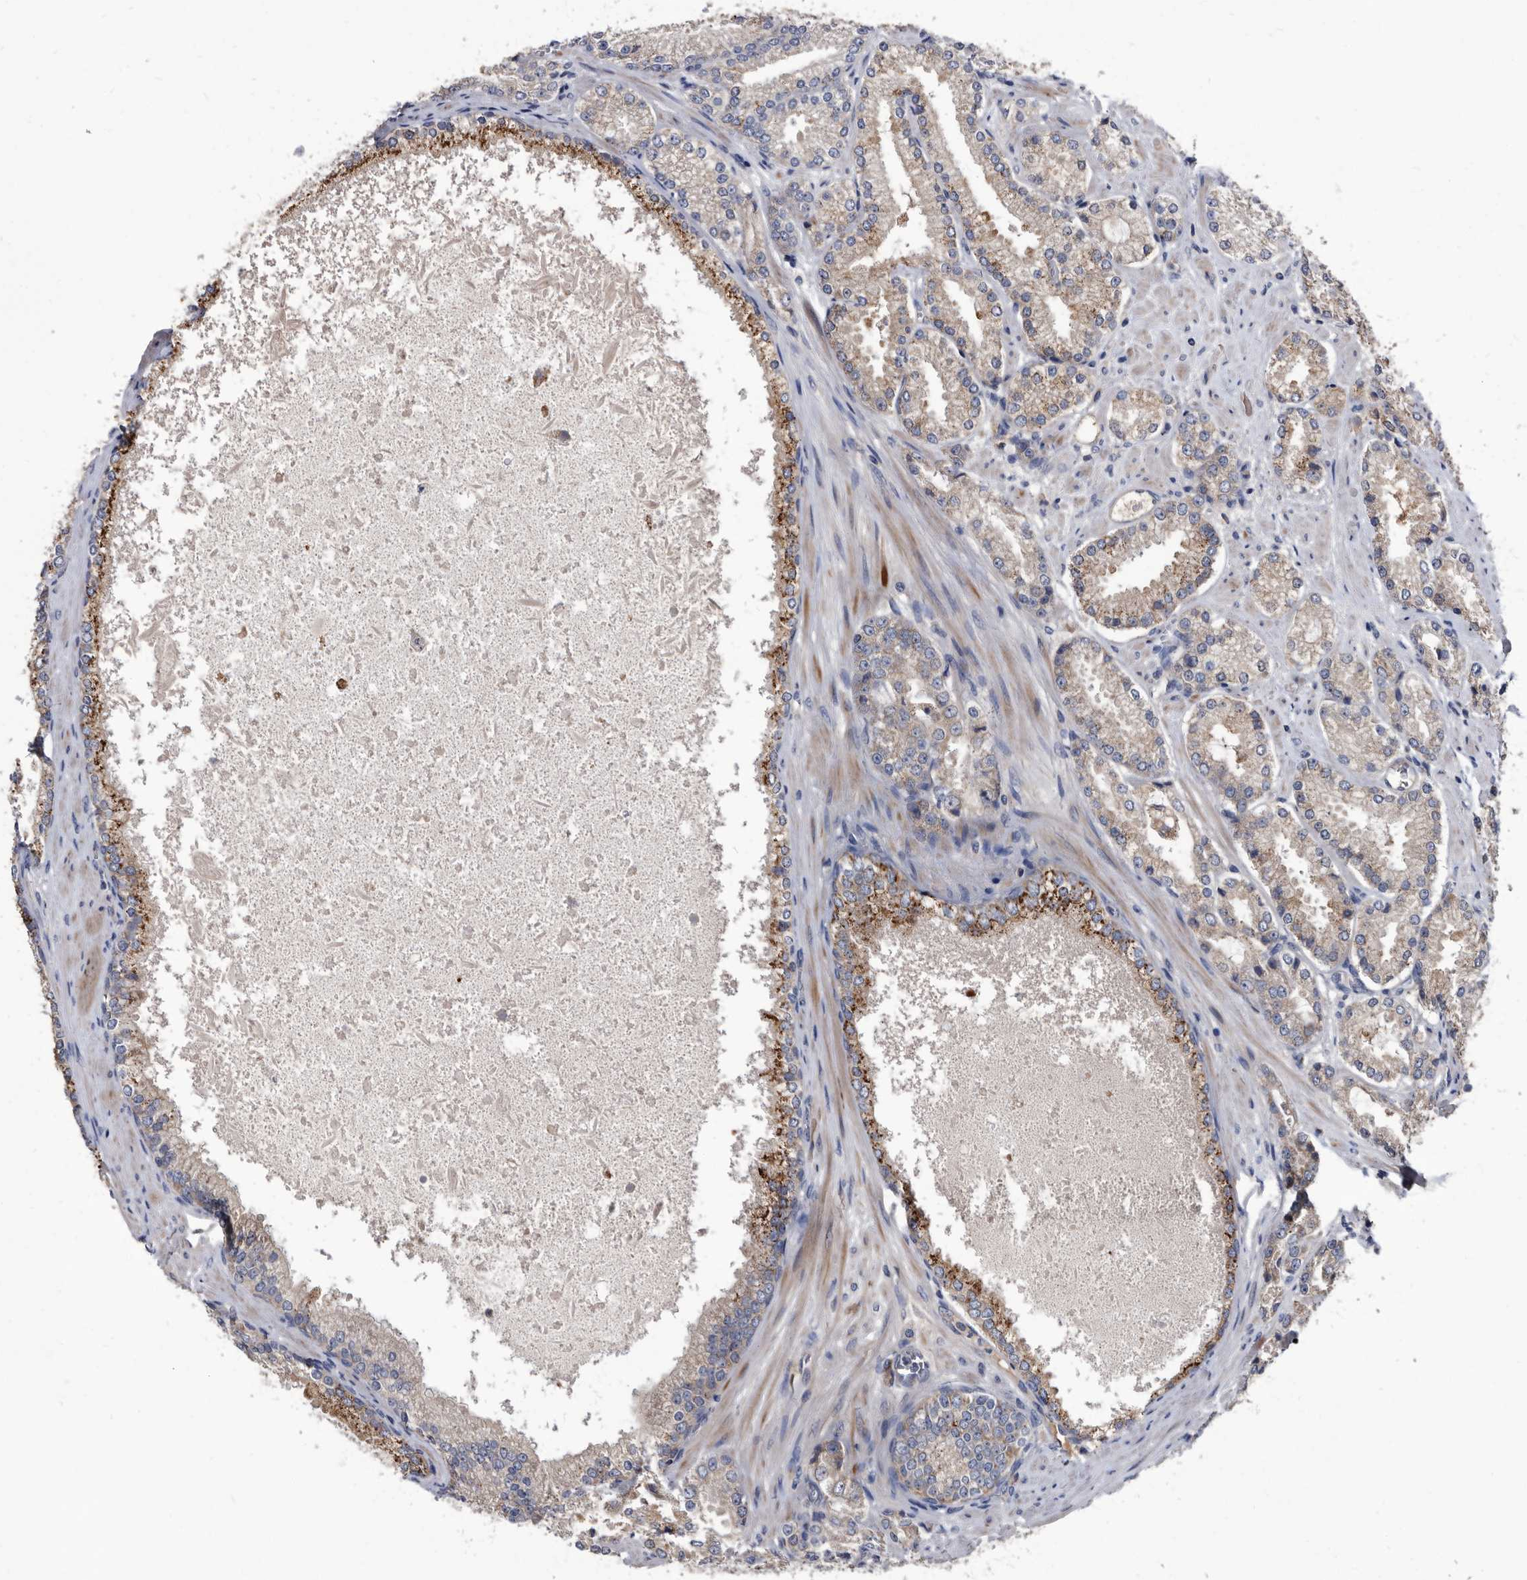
{"staining": {"intensity": "moderate", "quantity": ">75%", "location": "cytoplasmic/membranous"}, "tissue": "prostate cancer", "cell_type": "Tumor cells", "image_type": "cancer", "snomed": [{"axis": "morphology", "description": "Adenocarcinoma, High grade"}, {"axis": "topography", "description": "Prostate"}], "caption": "This image exhibits IHC staining of human prostate cancer (high-grade adenocarcinoma), with medium moderate cytoplasmic/membranous positivity in about >75% of tumor cells.", "gene": "DTNBP1", "patient": {"sex": "male", "age": 73}}